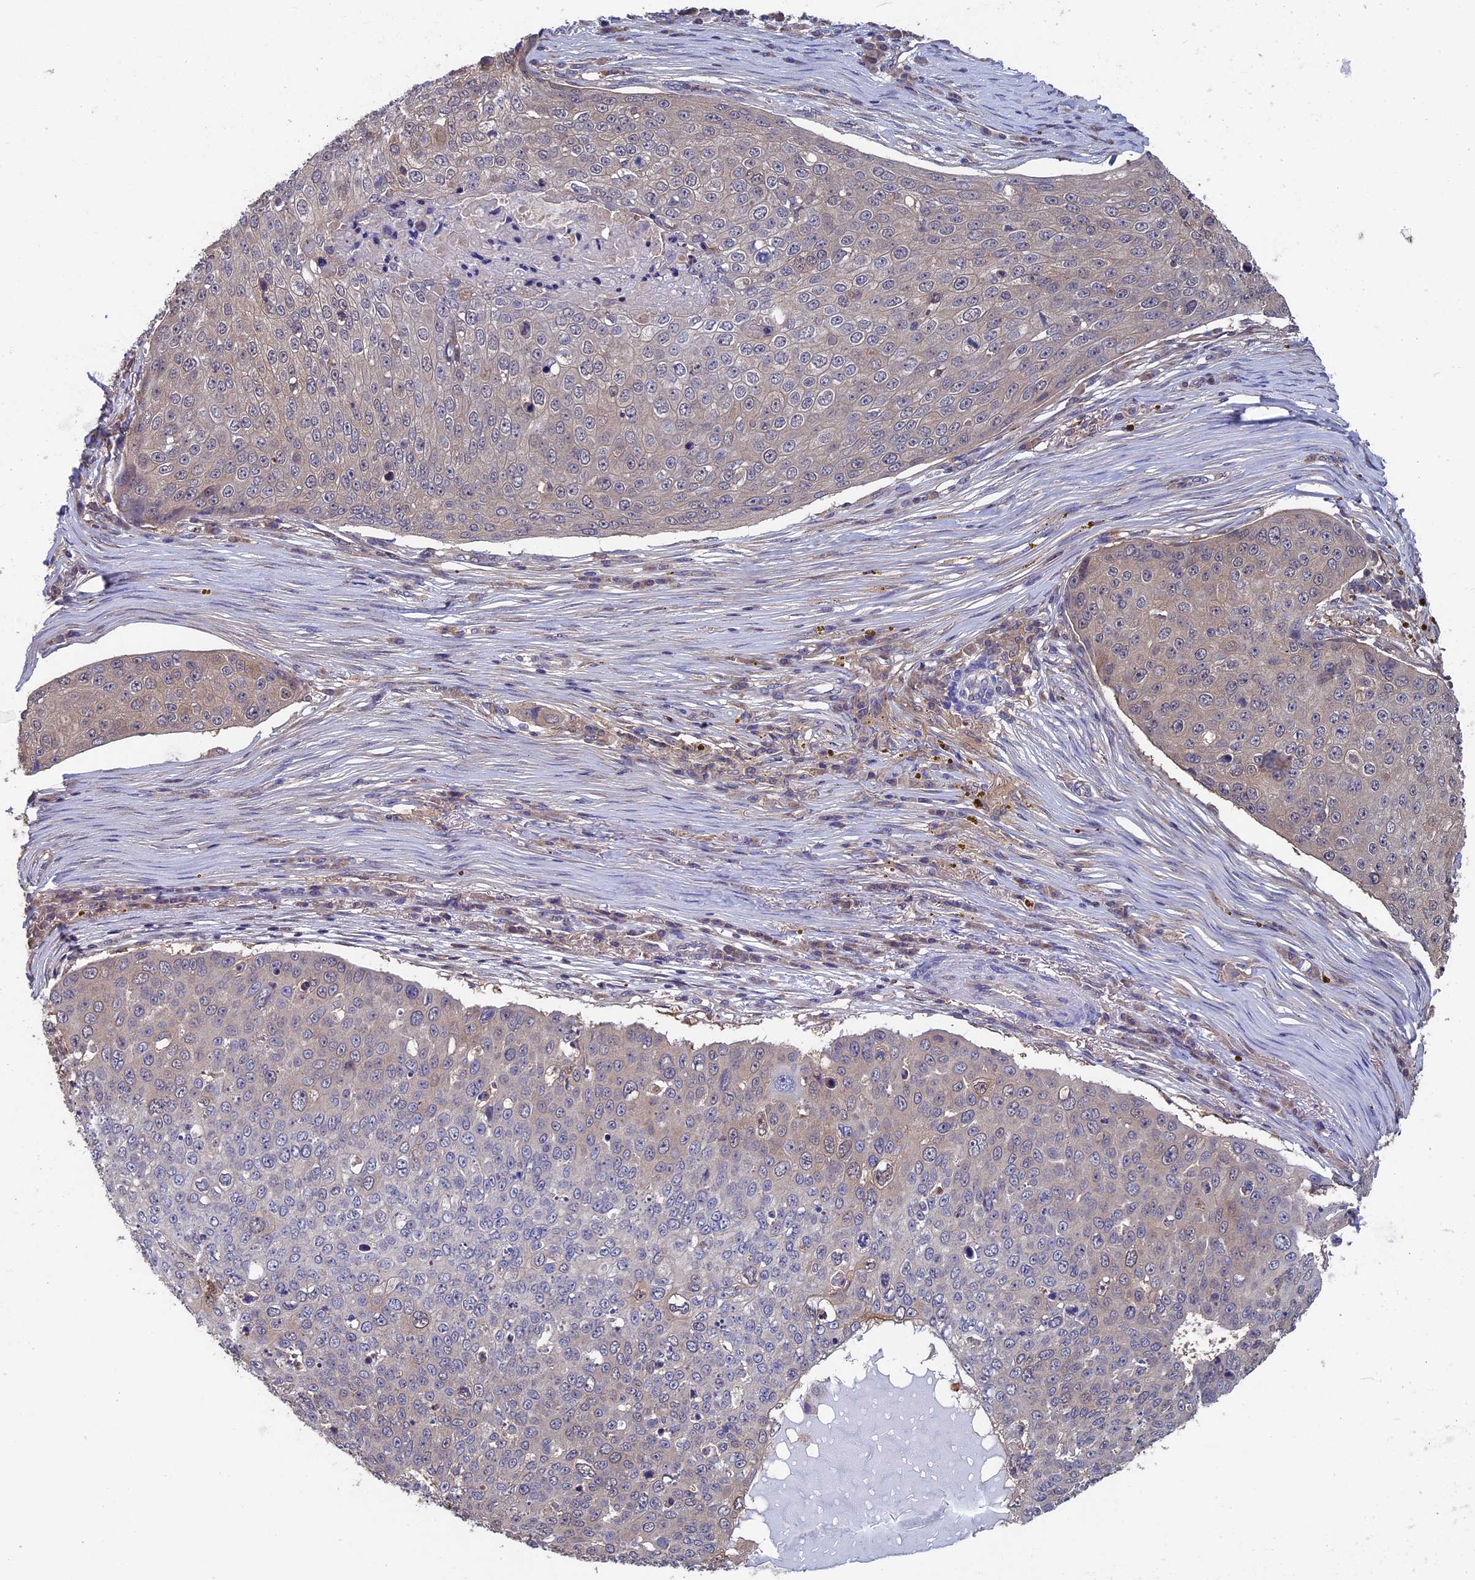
{"staining": {"intensity": "negative", "quantity": "none", "location": "none"}, "tissue": "skin cancer", "cell_type": "Tumor cells", "image_type": "cancer", "snomed": [{"axis": "morphology", "description": "Squamous cell carcinoma, NOS"}, {"axis": "topography", "description": "Skin"}], "caption": "Skin squamous cell carcinoma was stained to show a protein in brown. There is no significant staining in tumor cells.", "gene": "LCMT1", "patient": {"sex": "male", "age": 71}}